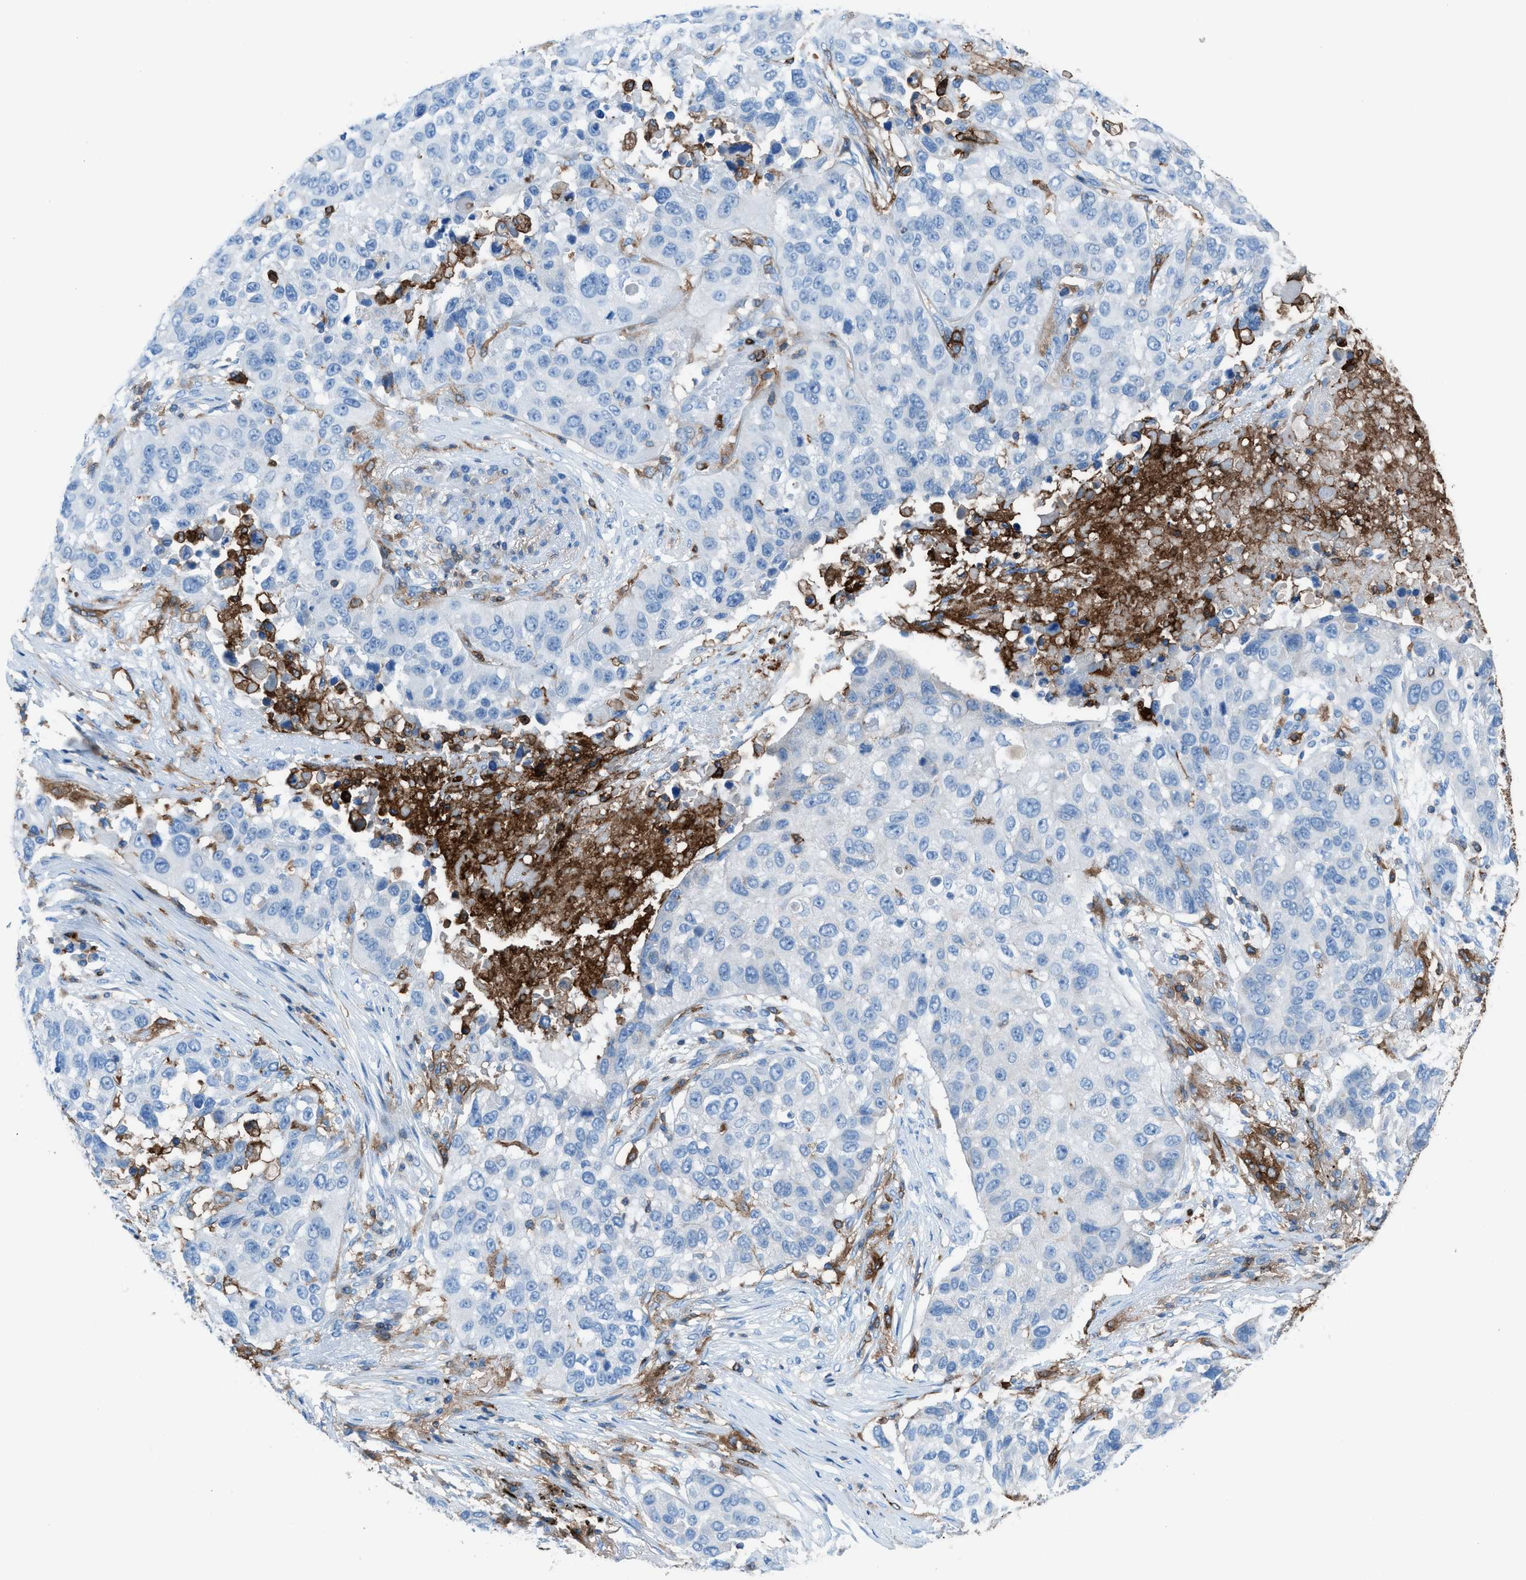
{"staining": {"intensity": "negative", "quantity": "none", "location": "none"}, "tissue": "lung cancer", "cell_type": "Tumor cells", "image_type": "cancer", "snomed": [{"axis": "morphology", "description": "Squamous cell carcinoma, NOS"}, {"axis": "topography", "description": "Lung"}], "caption": "The micrograph displays no staining of tumor cells in lung cancer.", "gene": "ITGB2", "patient": {"sex": "male", "age": 57}}